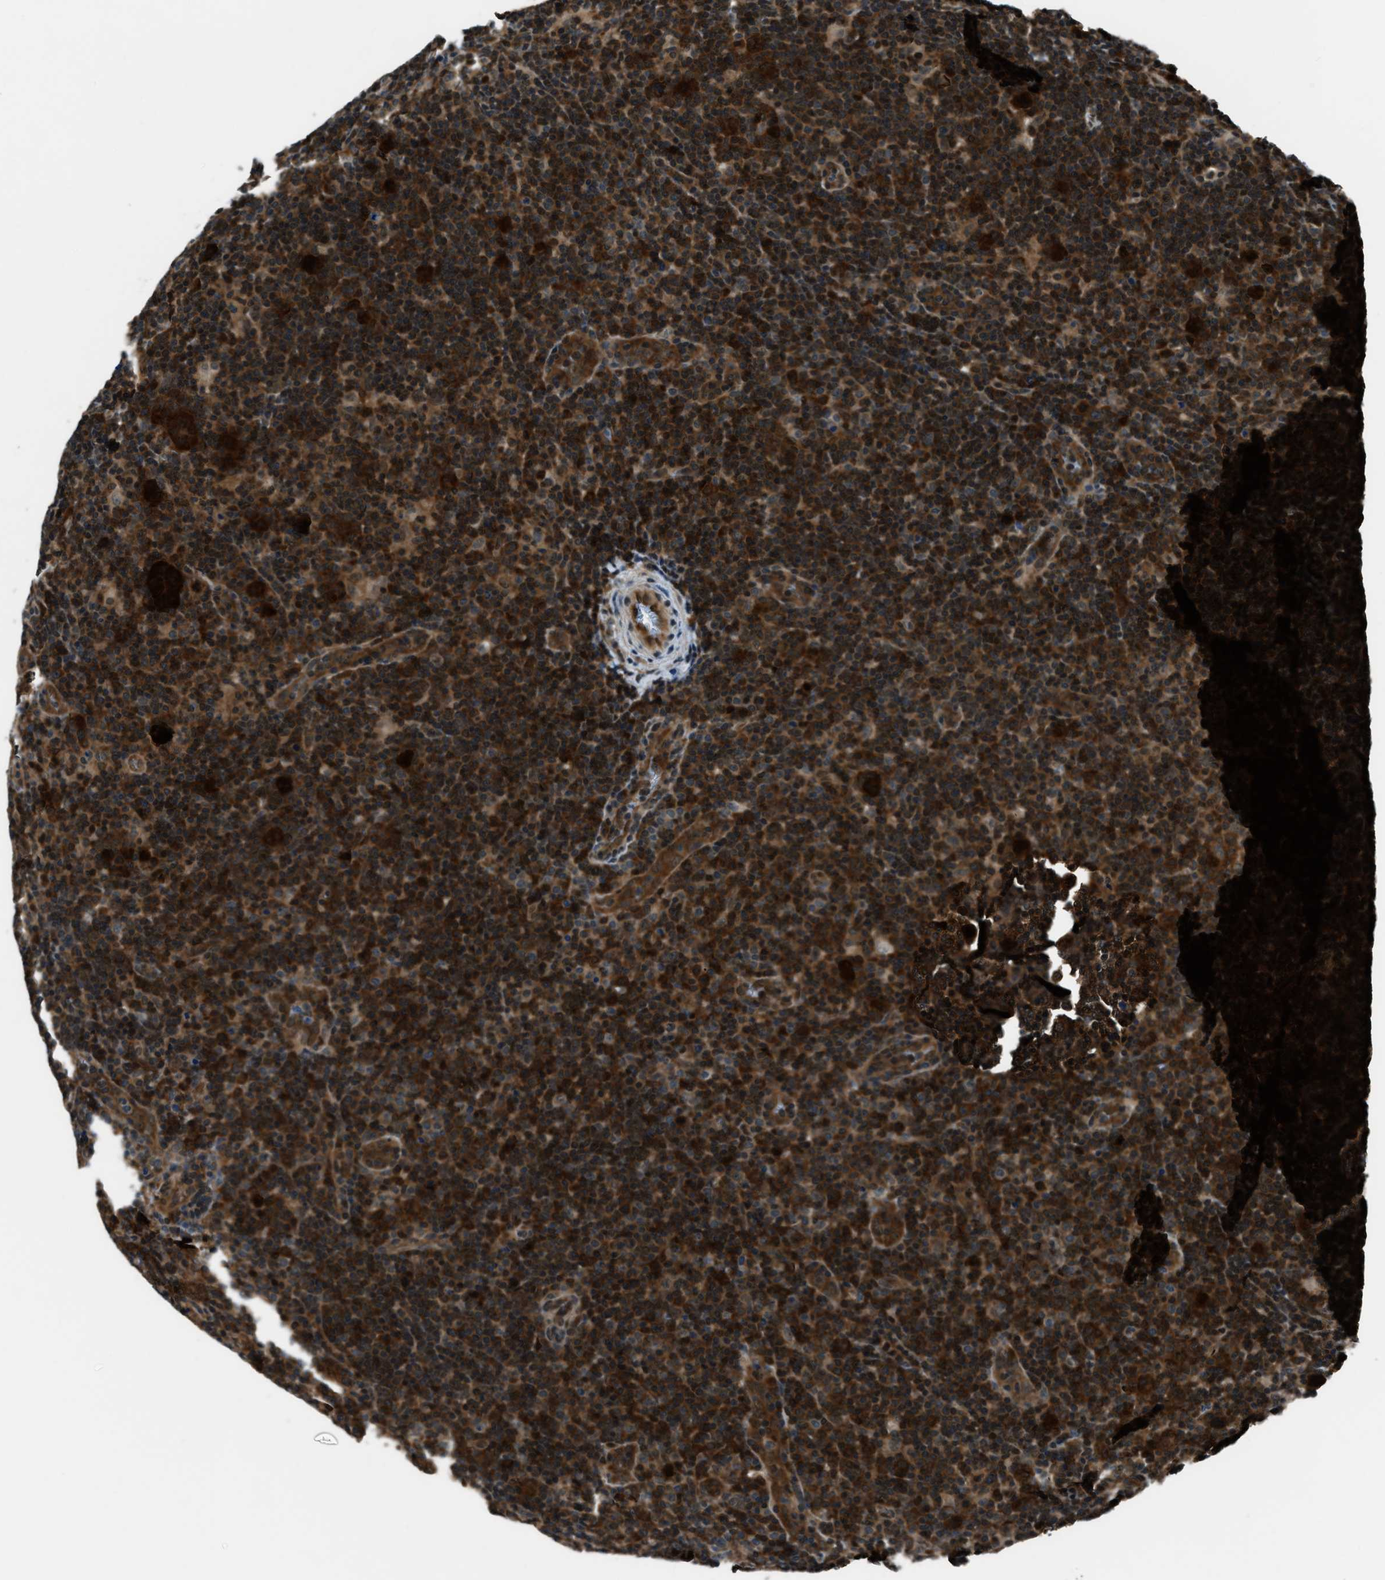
{"staining": {"intensity": "strong", "quantity": ">75%", "location": "cytoplasmic/membranous,nuclear"}, "tissue": "lymphoma", "cell_type": "Tumor cells", "image_type": "cancer", "snomed": [{"axis": "morphology", "description": "Hodgkin's disease, NOS"}, {"axis": "topography", "description": "Lymph node"}], "caption": "Tumor cells reveal high levels of strong cytoplasmic/membranous and nuclear positivity in approximately >75% of cells in lymphoma.", "gene": "NUDCD3", "patient": {"sex": "female", "age": 57}}